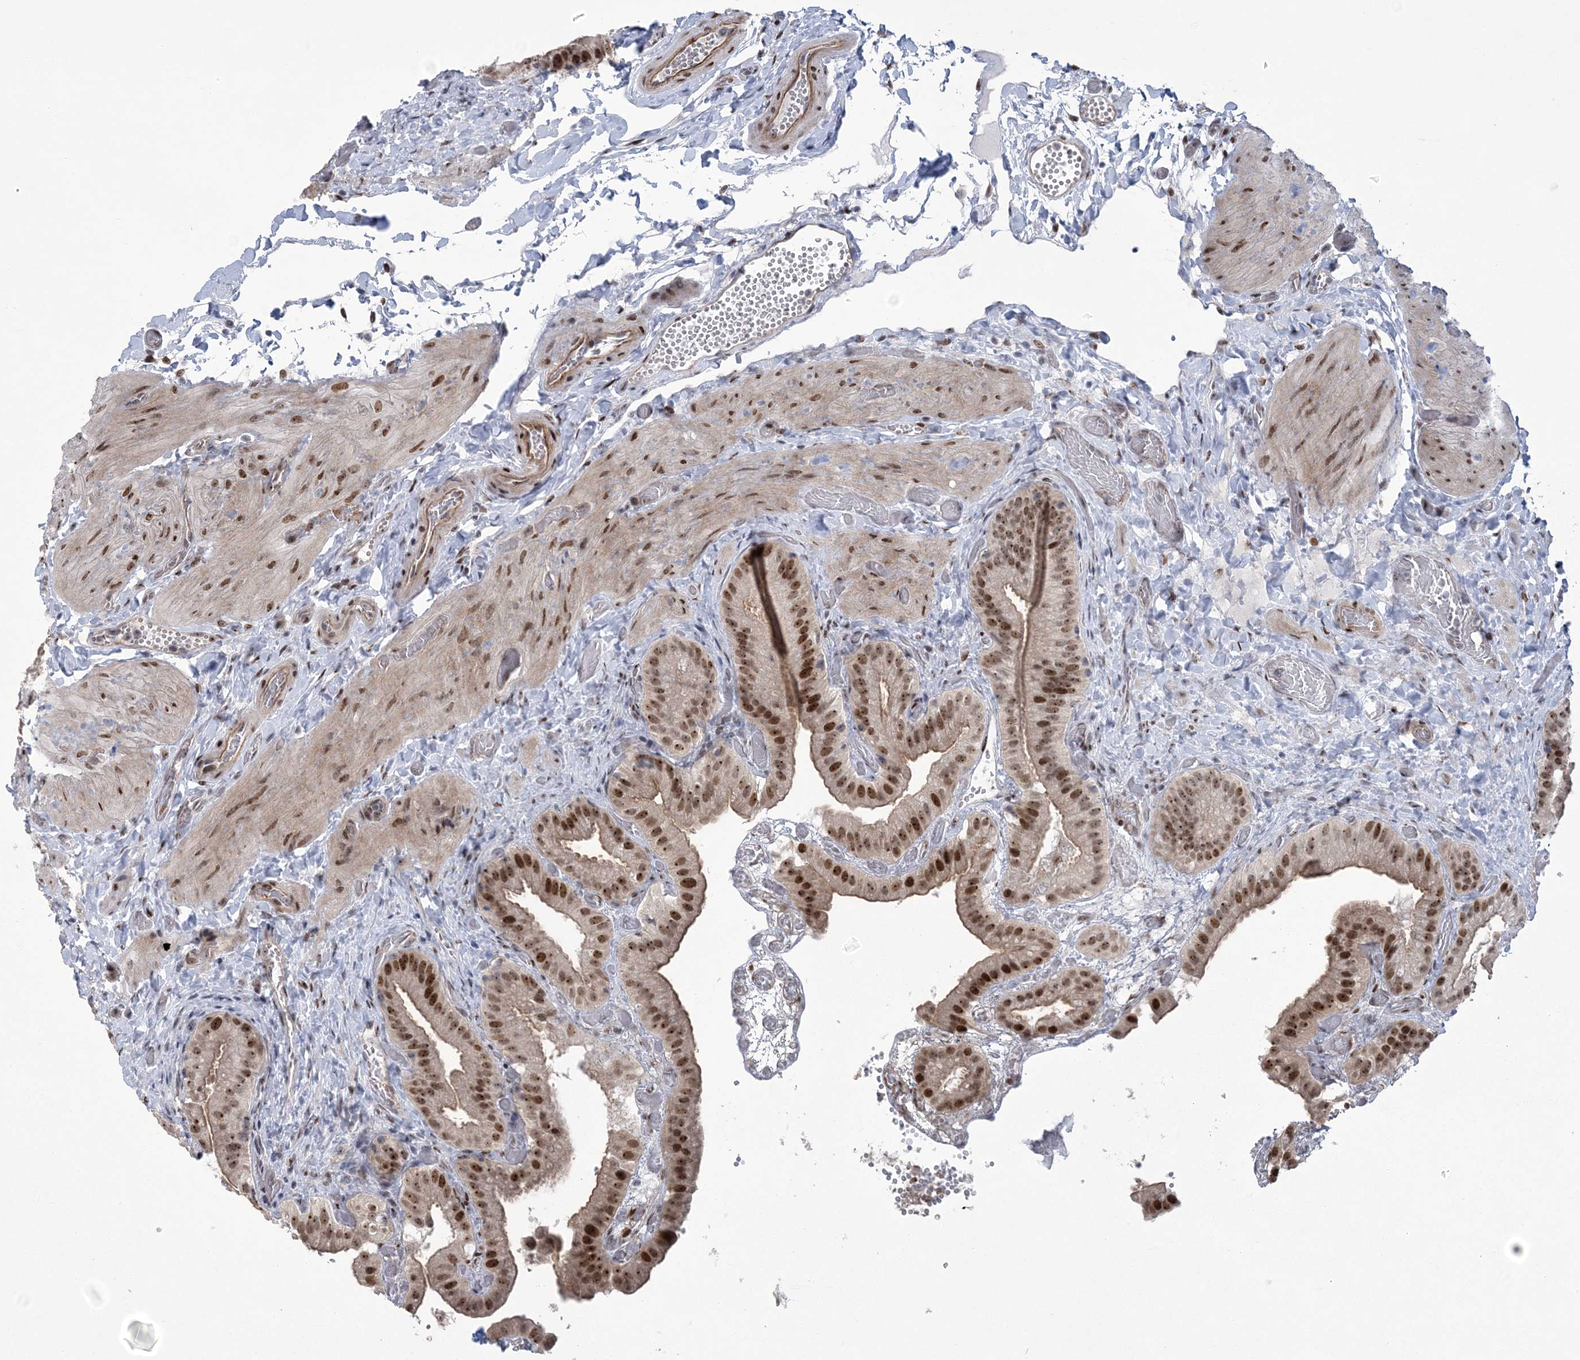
{"staining": {"intensity": "moderate", "quantity": ">75%", "location": "cytoplasmic/membranous,nuclear"}, "tissue": "gallbladder", "cell_type": "Glandular cells", "image_type": "normal", "snomed": [{"axis": "morphology", "description": "Normal tissue, NOS"}, {"axis": "topography", "description": "Gallbladder"}], "caption": "Immunohistochemistry (IHC) (DAB (3,3'-diaminobenzidine)) staining of normal human gallbladder demonstrates moderate cytoplasmic/membranous,nuclear protein staining in about >75% of glandular cells.", "gene": "HOMEZ", "patient": {"sex": "female", "age": 64}}